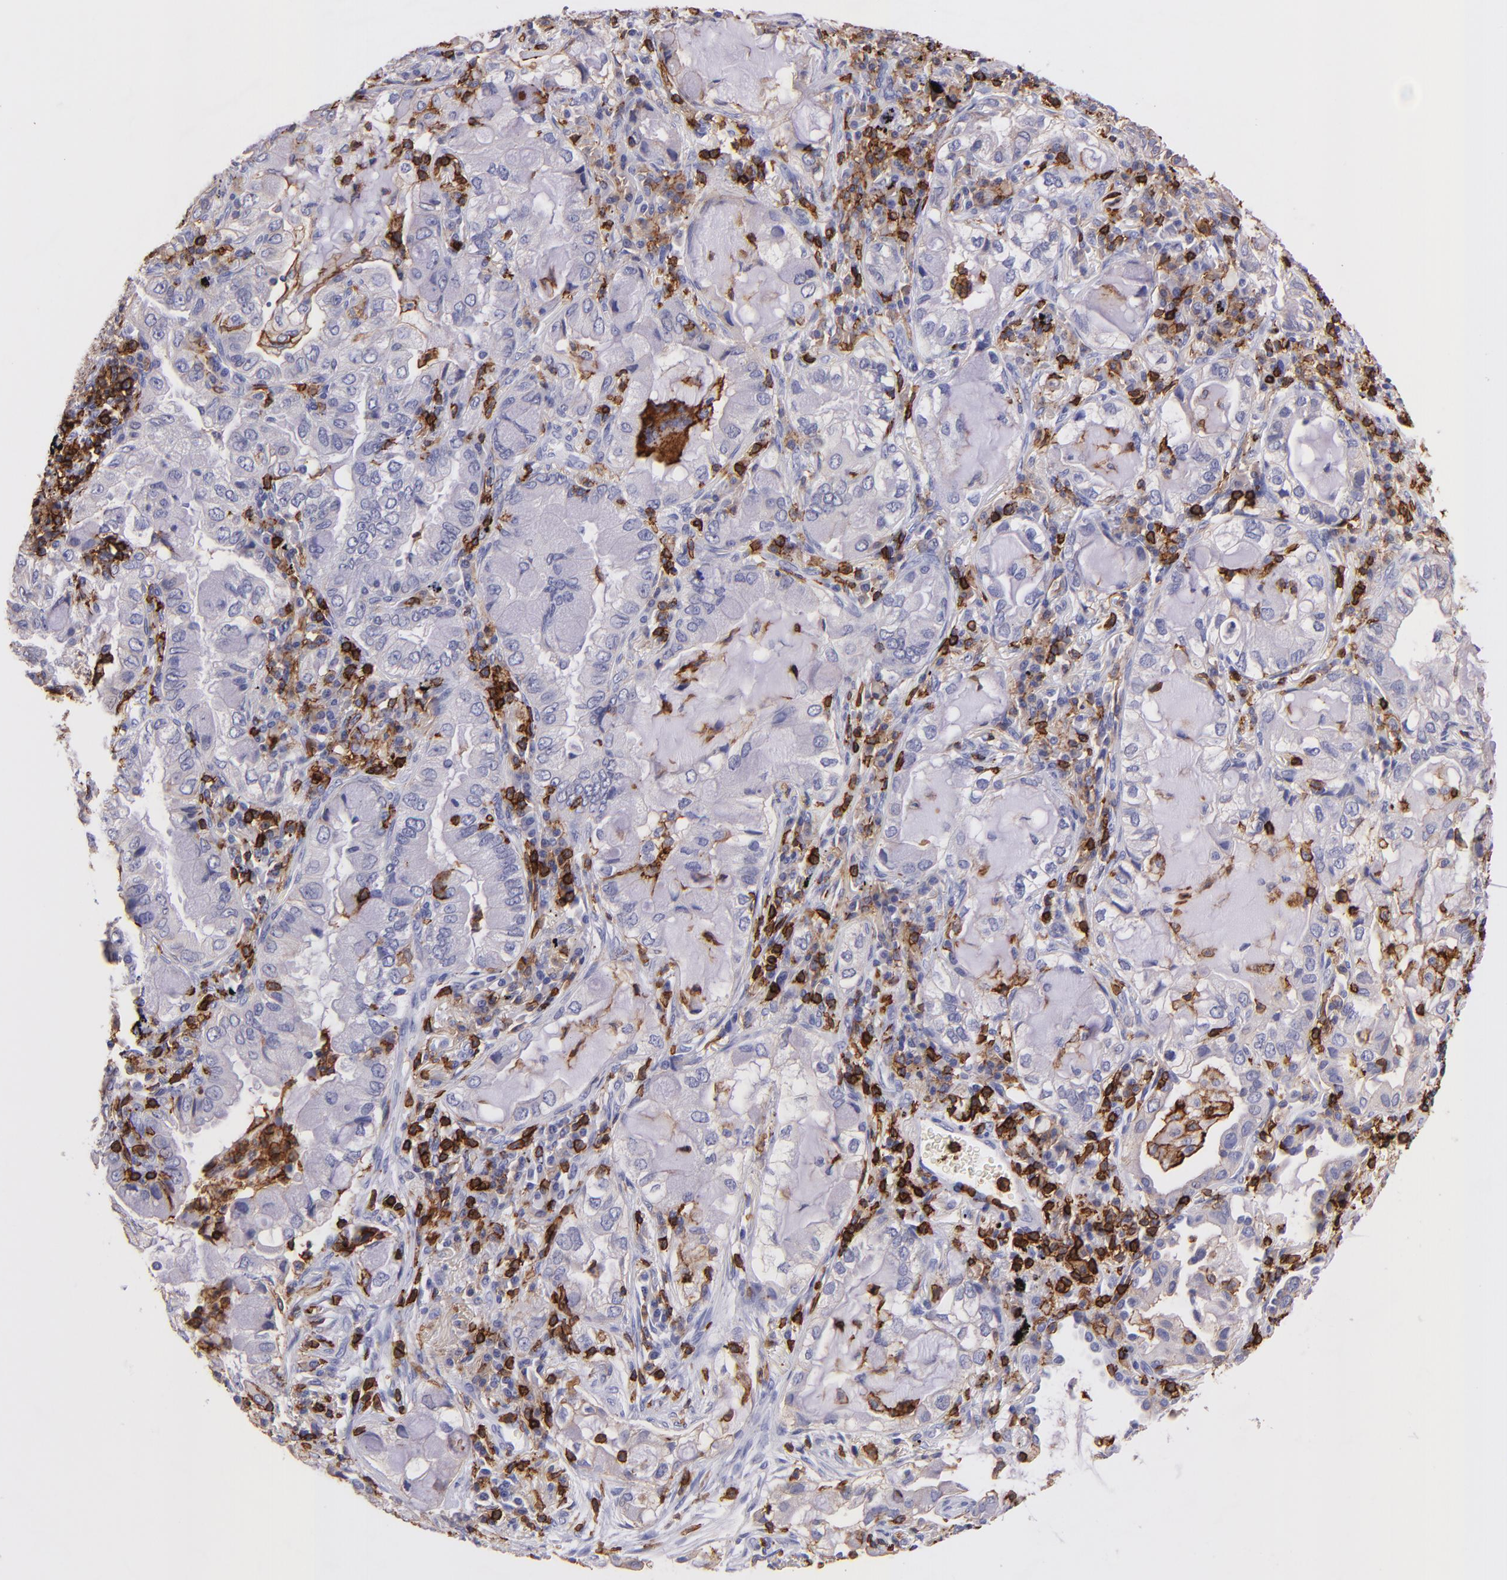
{"staining": {"intensity": "negative", "quantity": "none", "location": "none"}, "tissue": "lung cancer", "cell_type": "Tumor cells", "image_type": "cancer", "snomed": [{"axis": "morphology", "description": "Adenocarcinoma, NOS"}, {"axis": "topography", "description": "Lung"}], "caption": "Lung cancer stained for a protein using IHC shows no positivity tumor cells.", "gene": "SPN", "patient": {"sex": "female", "age": 50}}